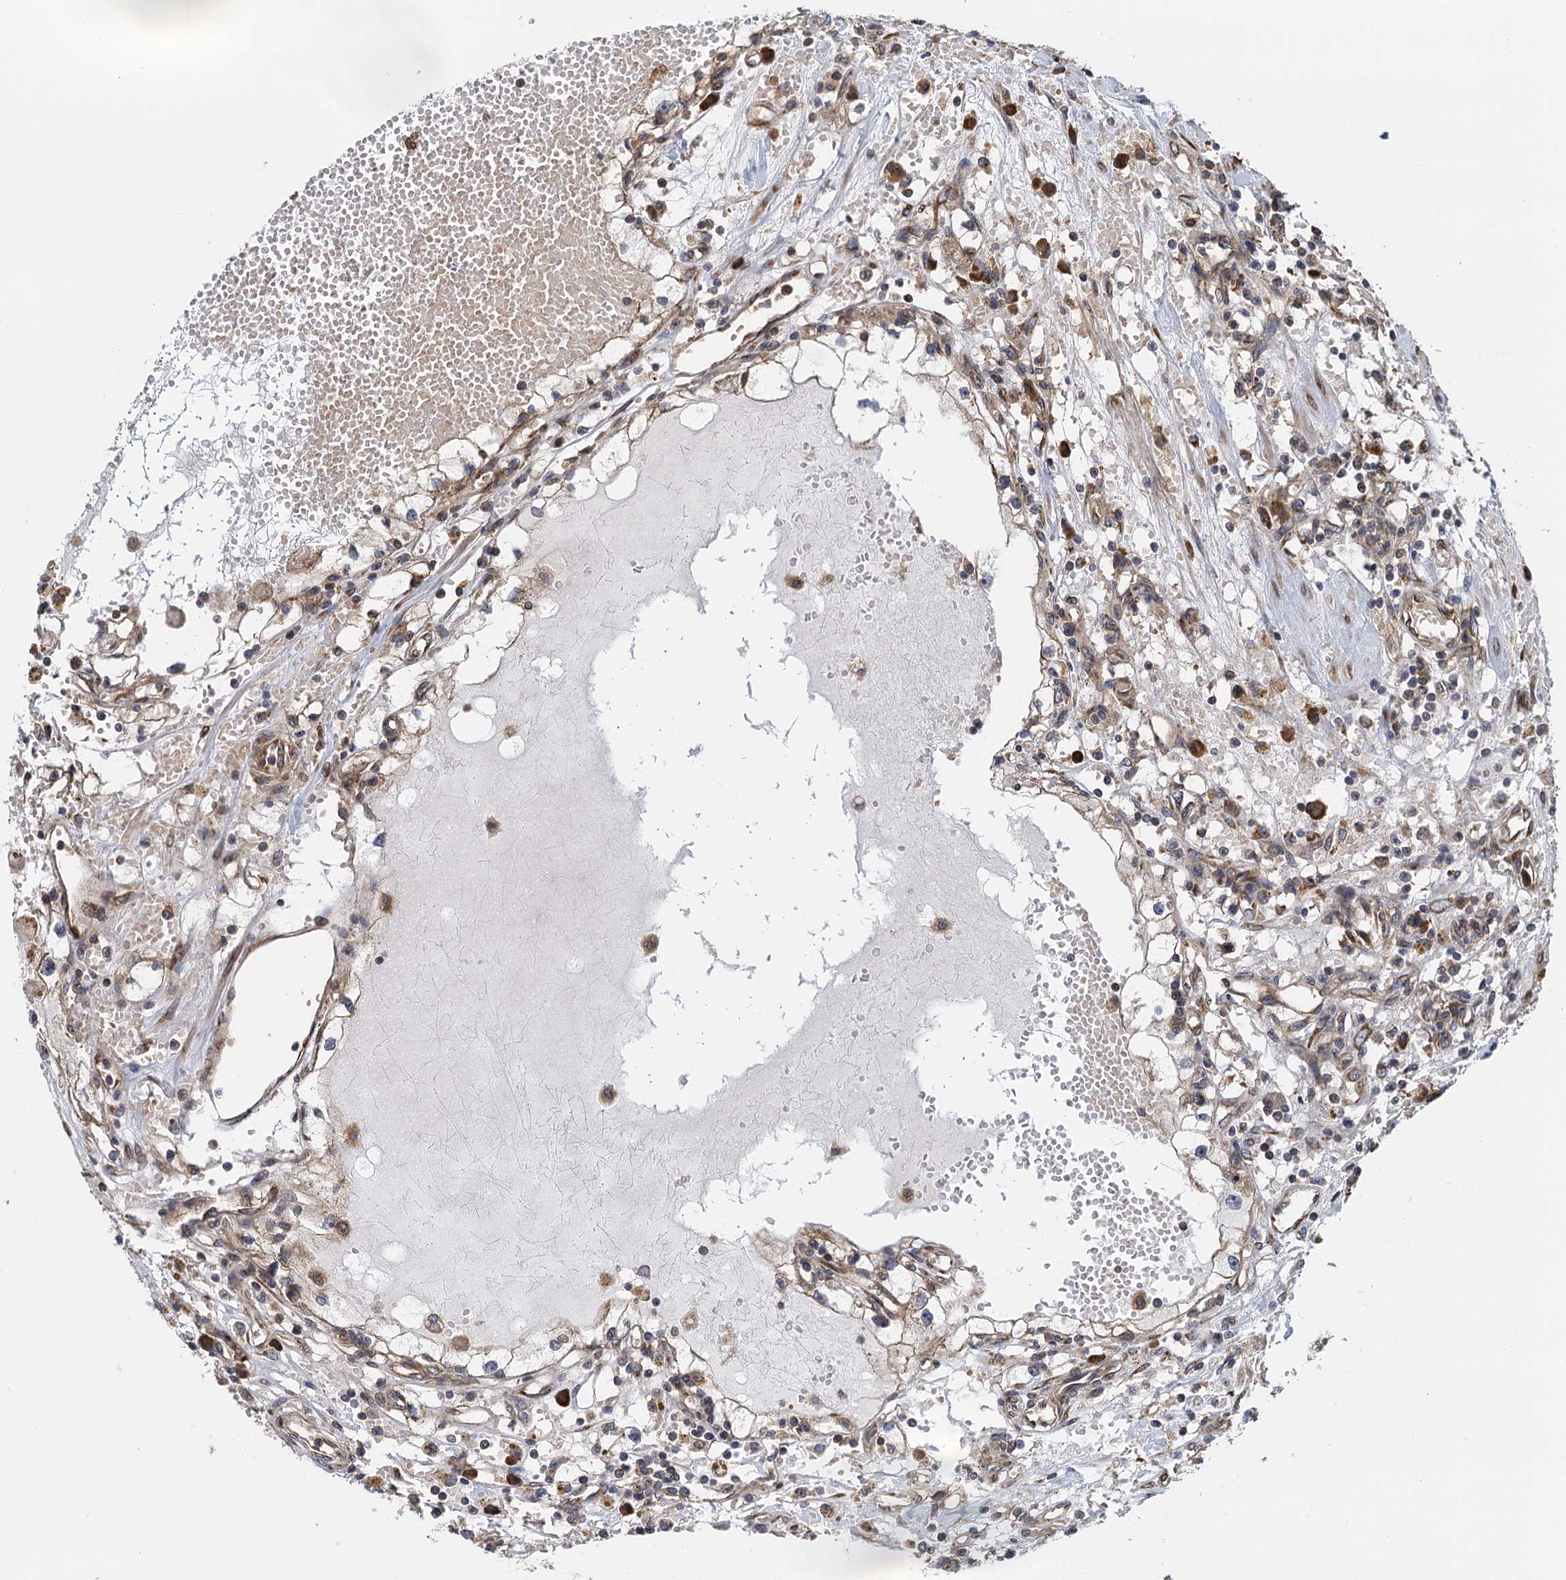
{"staining": {"intensity": "negative", "quantity": "none", "location": "none"}, "tissue": "renal cancer", "cell_type": "Tumor cells", "image_type": "cancer", "snomed": [{"axis": "morphology", "description": "Adenocarcinoma, NOS"}, {"axis": "topography", "description": "Kidney"}], "caption": "There is no significant expression in tumor cells of renal cancer (adenocarcinoma).", "gene": "MDM1", "patient": {"sex": "male", "age": 56}}